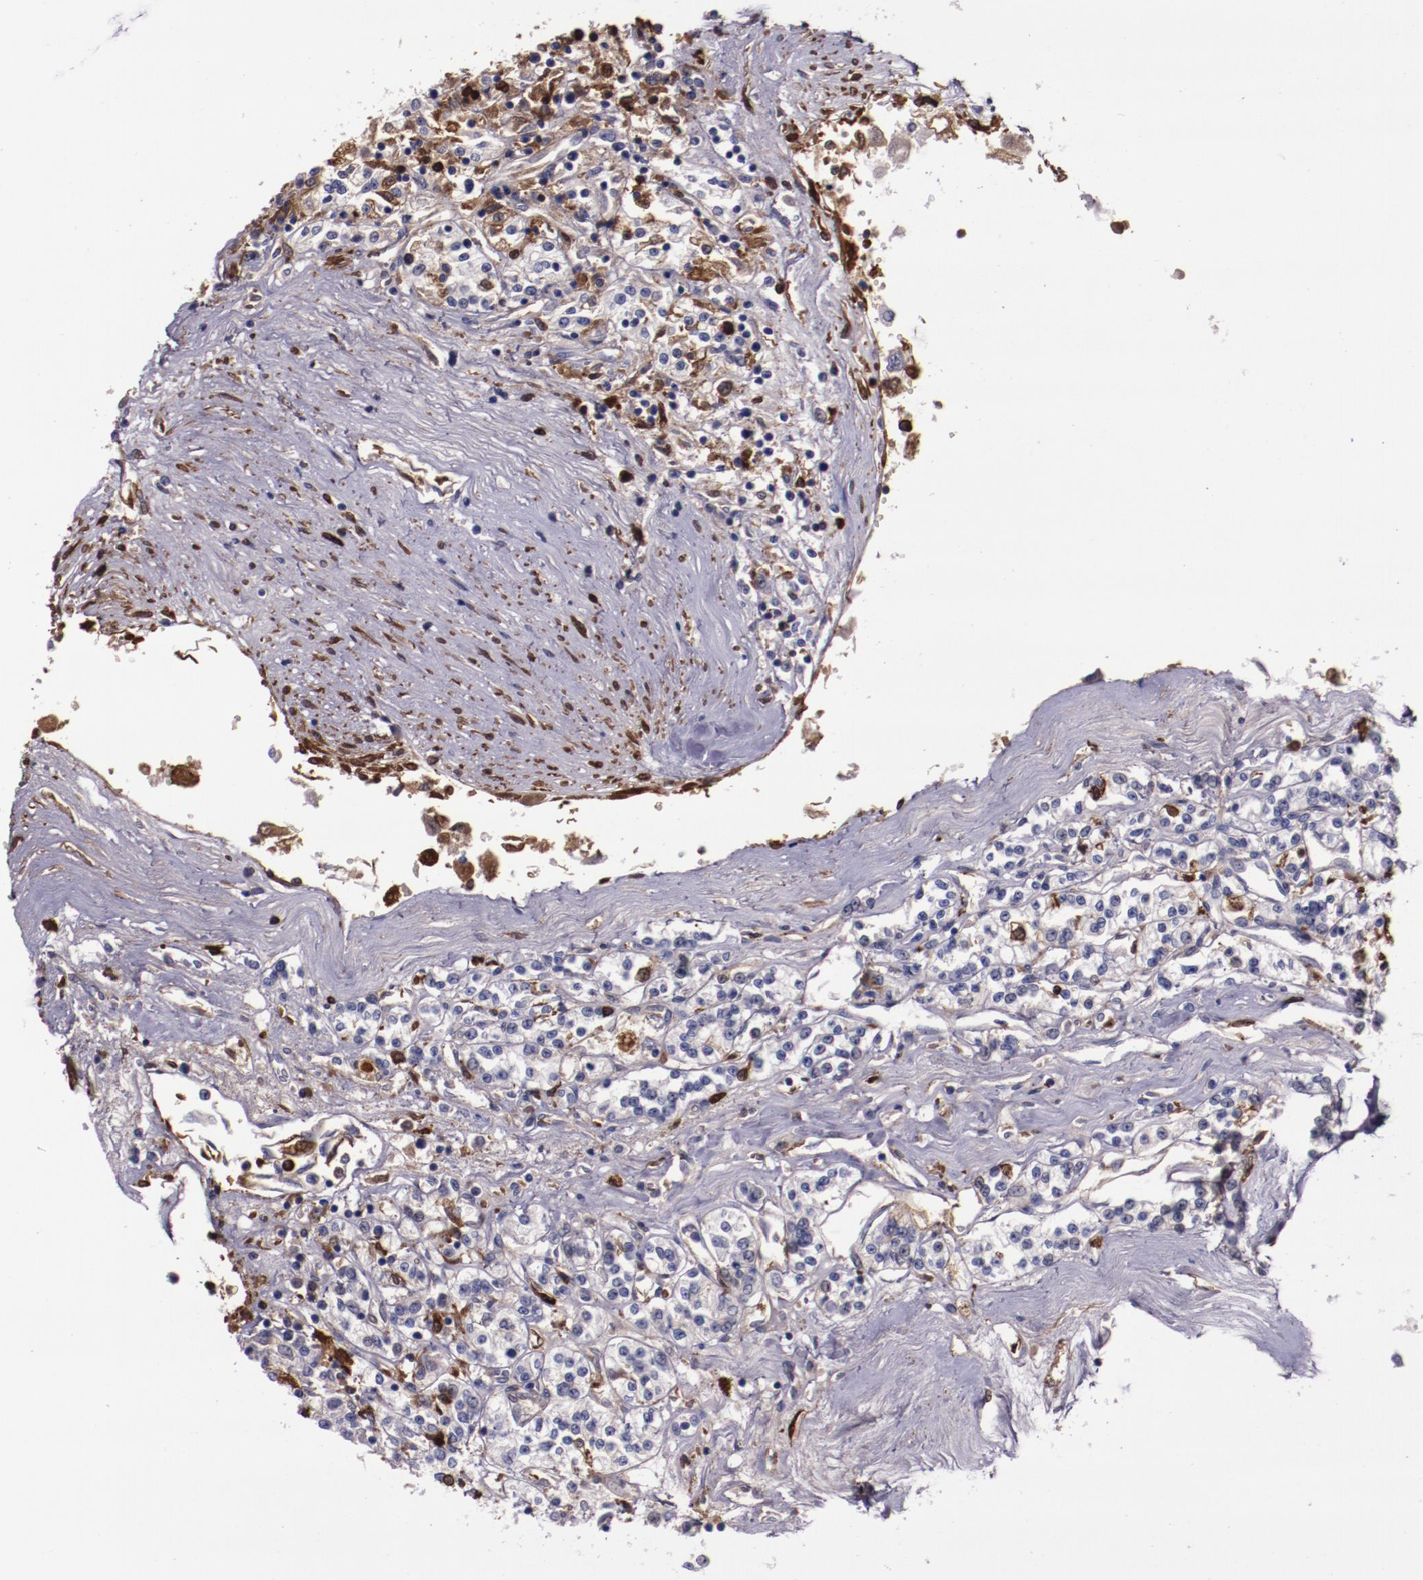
{"staining": {"intensity": "moderate", "quantity": "<25%", "location": "cytoplasmic/membranous"}, "tissue": "renal cancer", "cell_type": "Tumor cells", "image_type": "cancer", "snomed": [{"axis": "morphology", "description": "Adenocarcinoma, NOS"}, {"axis": "topography", "description": "Kidney"}], "caption": "Immunohistochemical staining of renal adenocarcinoma reveals moderate cytoplasmic/membranous protein staining in about <25% of tumor cells.", "gene": "APOH", "patient": {"sex": "female", "age": 76}}